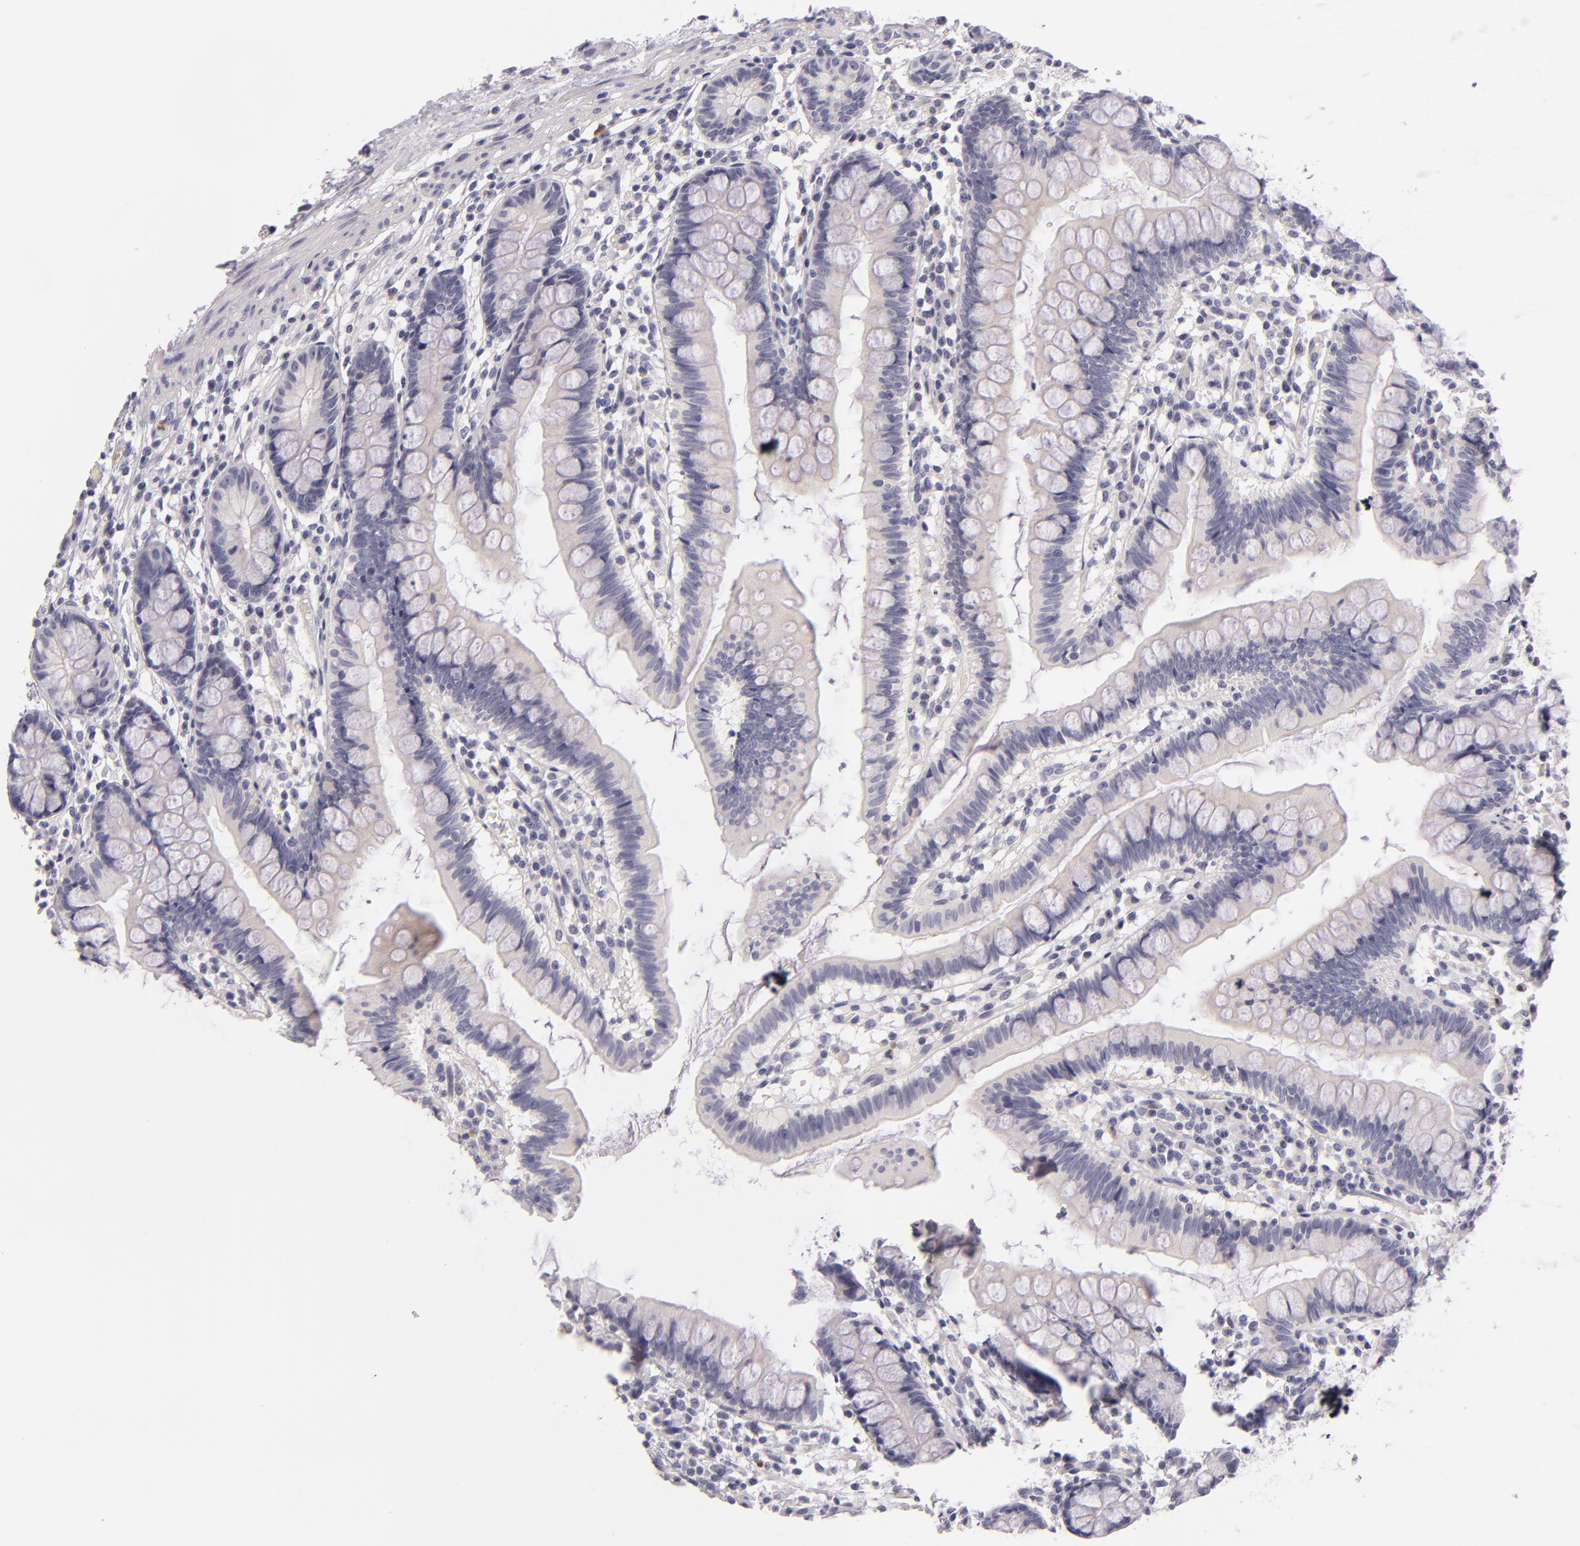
{"staining": {"intensity": "negative", "quantity": "none", "location": "none"}, "tissue": "small intestine", "cell_type": "Glandular cells", "image_type": "normal", "snomed": [{"axis": "morphology", "description": "Normal tissue, NOS"}, {"axis": "topography", "description": "Small intestine"}], "caption": "A high-resolution photomicrograph shows immunohistochemistry staining of benign small intestine, which displays no significant positivity in glandular cells.", "gene": "FAM181A", "patient": {"sex": "female", "age": 51}}